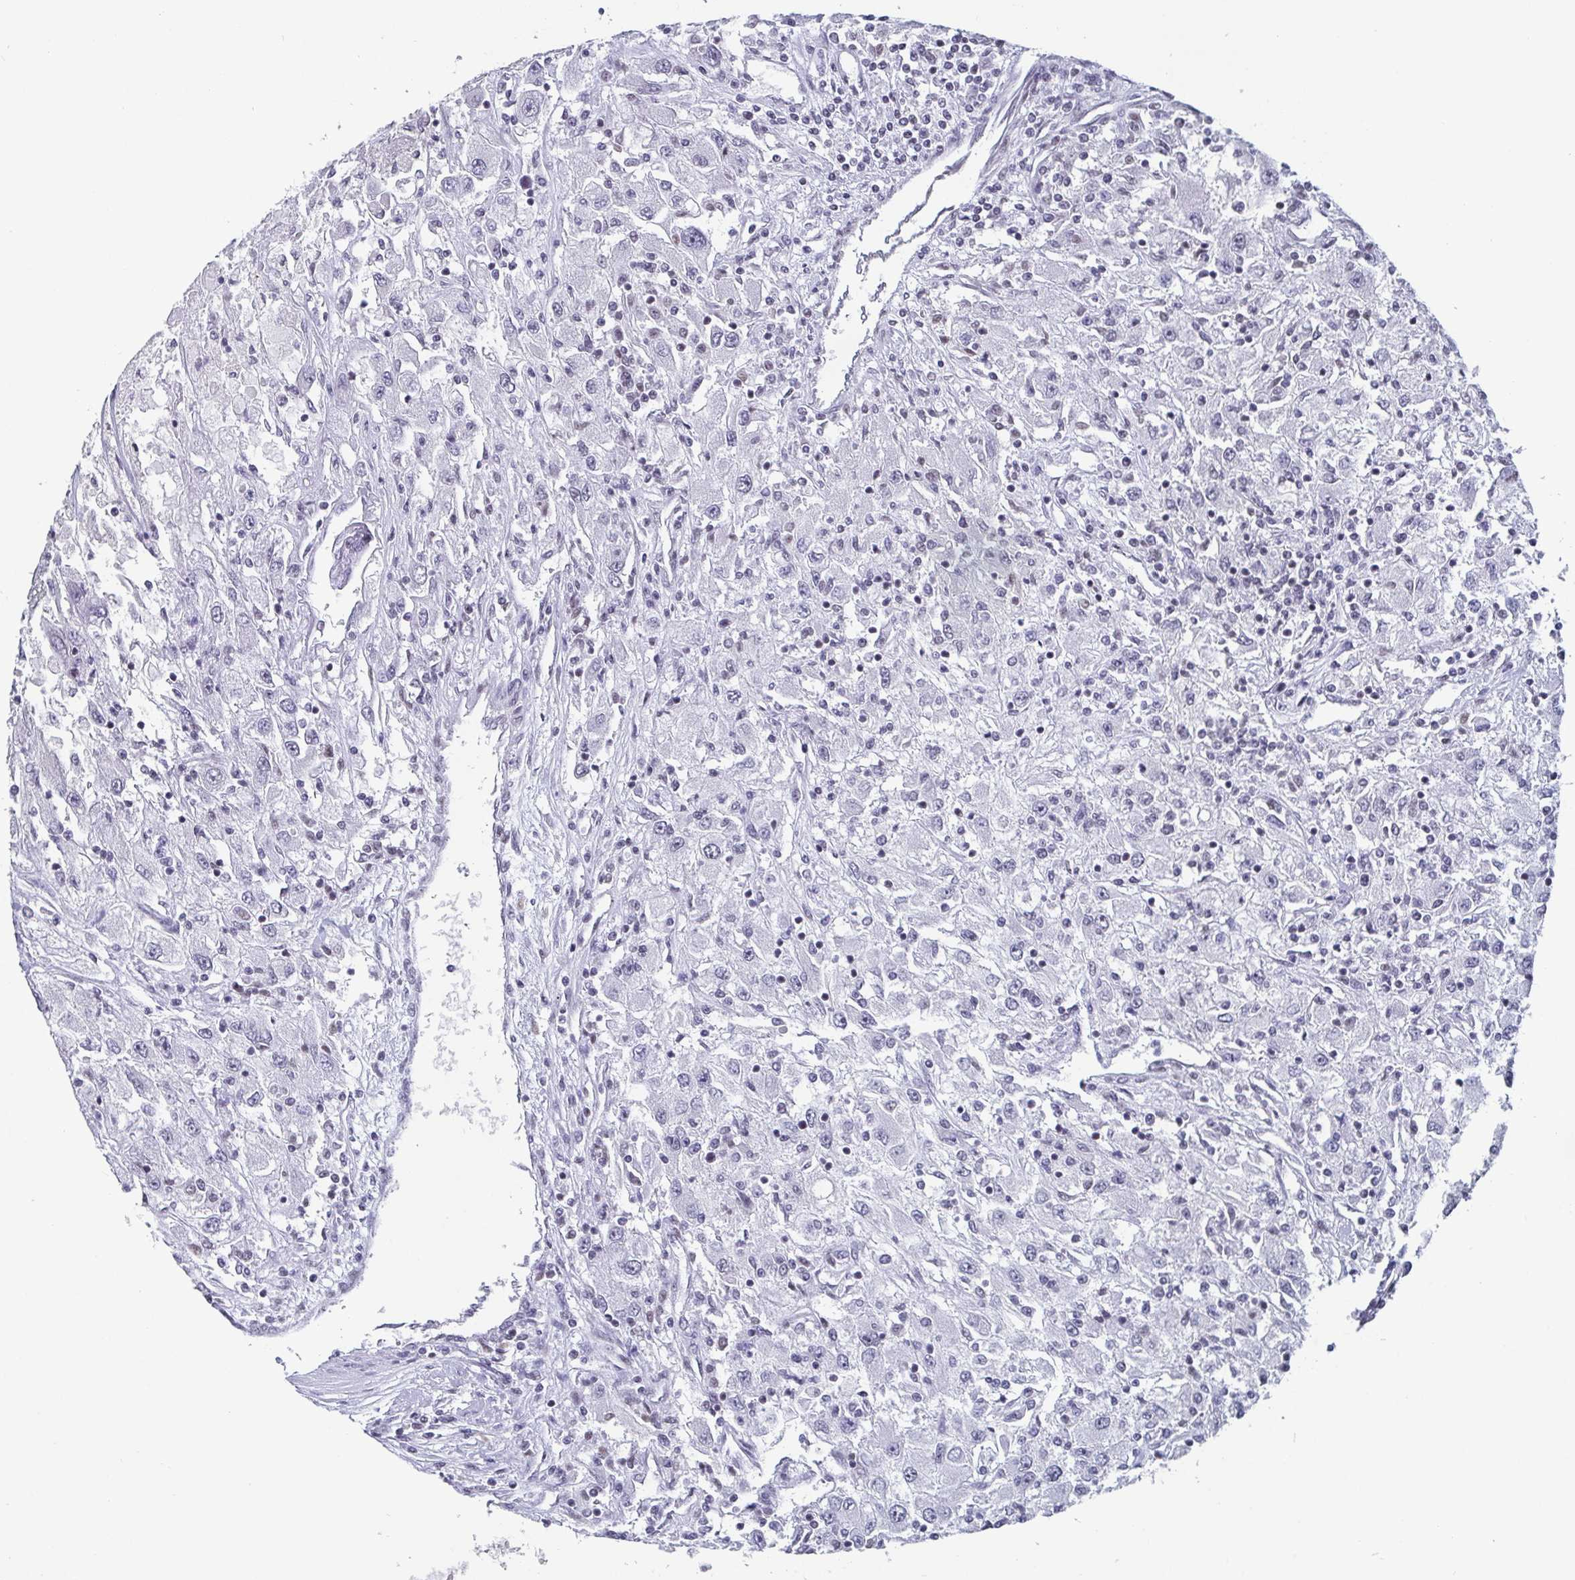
{"staining": {"intensity": "negative", "quantity": "none", "location": "none"}, "tissue": "renal cancer", "cell_type": "Tumor cells", "image_type": "cancer", "snomed": [{"axis": "morphology", "description": "Adenocarcinoma, NOS"}, {"axis": "topography", "description": "Kidney"}], "caption": "Human renal cancer stained for a protein using immunohistochemistry shows no positivity in tumor cells.", "gene": "CTCF", "patient": {"sex": "female", "age": 67}}